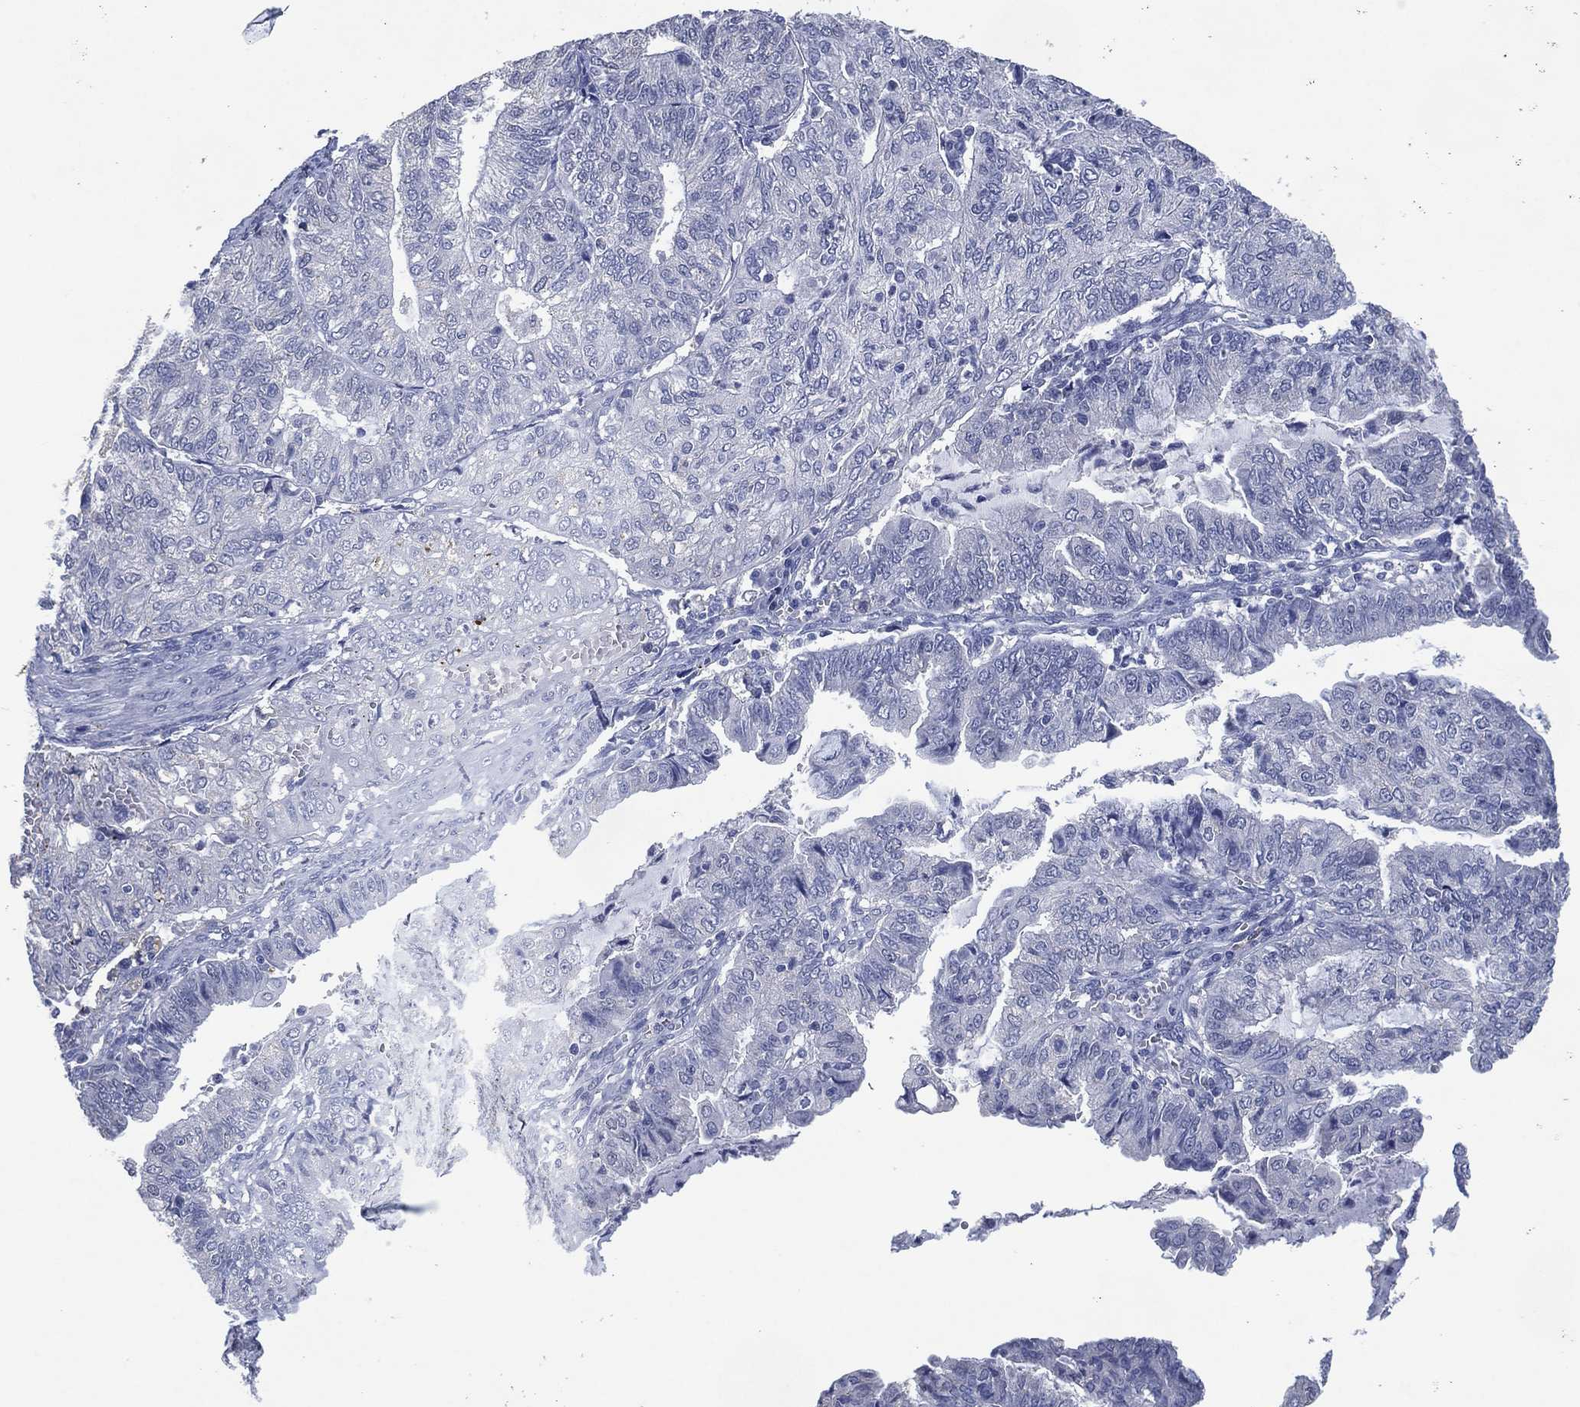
{"staining": {"intensity": "negative", "quantity": "none", "location": "none"}, "tissue": "endometrial cancer", "cell_type": "Tumor cells", "image_type": "cancer", "snomed": [{"axis": "morphology", "description": "Adenocarcinoma, NOS"}, {"axis": "topography", "description": "Endometrium"}], "caption": "Endometrial cancer (adenocarcinoma) stained for a protein using immunohistochemistry (IHC) demonstrates no expression tumor cells.", "gene": "FSCN2", "patient": {"sex": "female", "age": 82}}